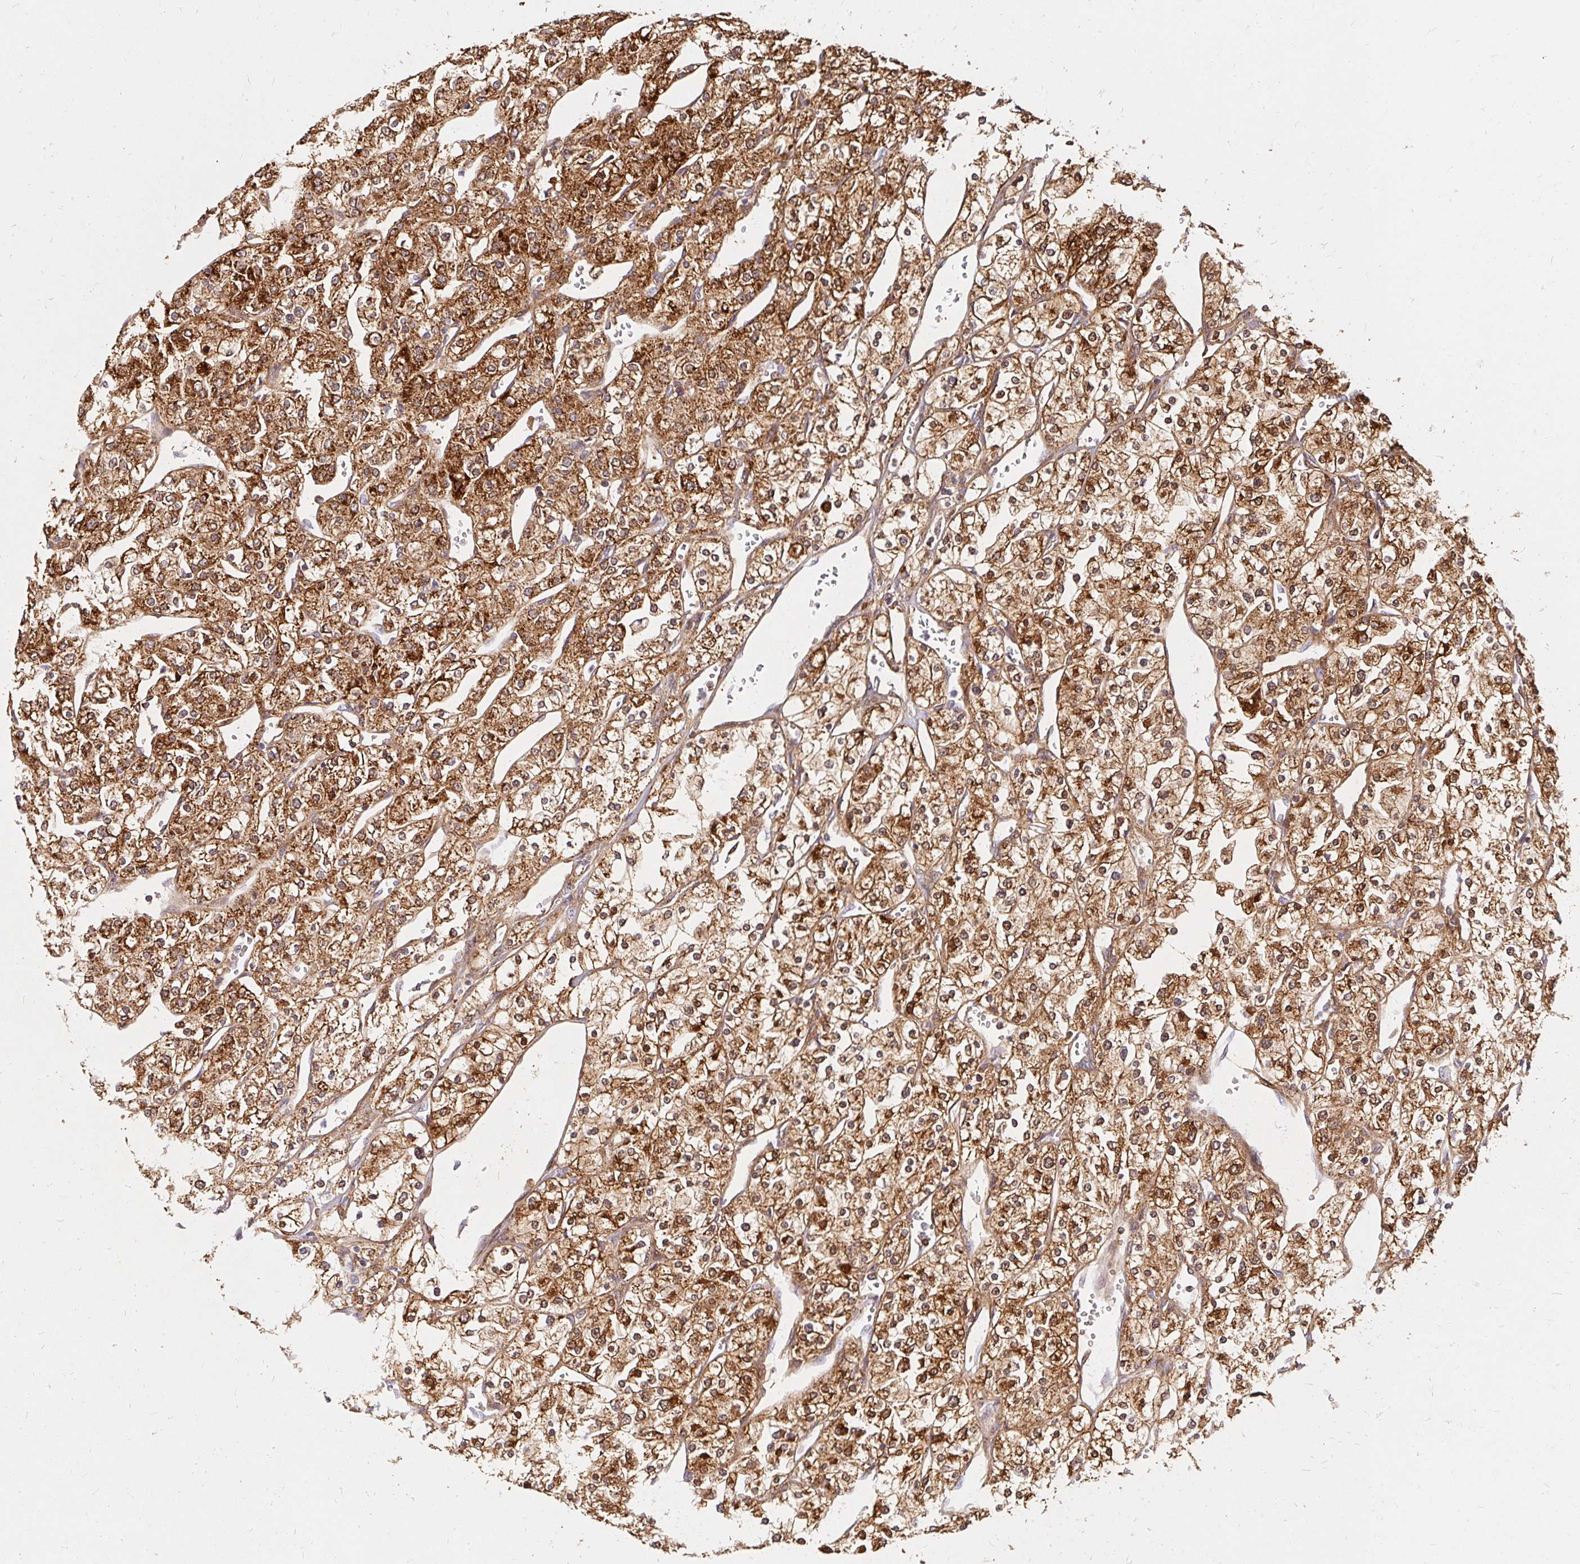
{"staining": {"intensity": "strong", "quantity": ">75%", "location": "cytoplasmic/membranous"}, "tissue": "renal cancer", "cell_type": "Tumor cells", "image_type": "cancer", "snomed": [{"axis": "morphology", "description": "Adenocarcinoma, NOS"}, {"axis": "topography", "description": "Kidney"}], "caption": "Immunohistochemical staining of human renal cancer exhibits high levels of strong cytoplasmic/membranous staining in approximately >75% of tumor cells.", "gene": "BTF3", "patient": {"sex": "male", "age": 80}}